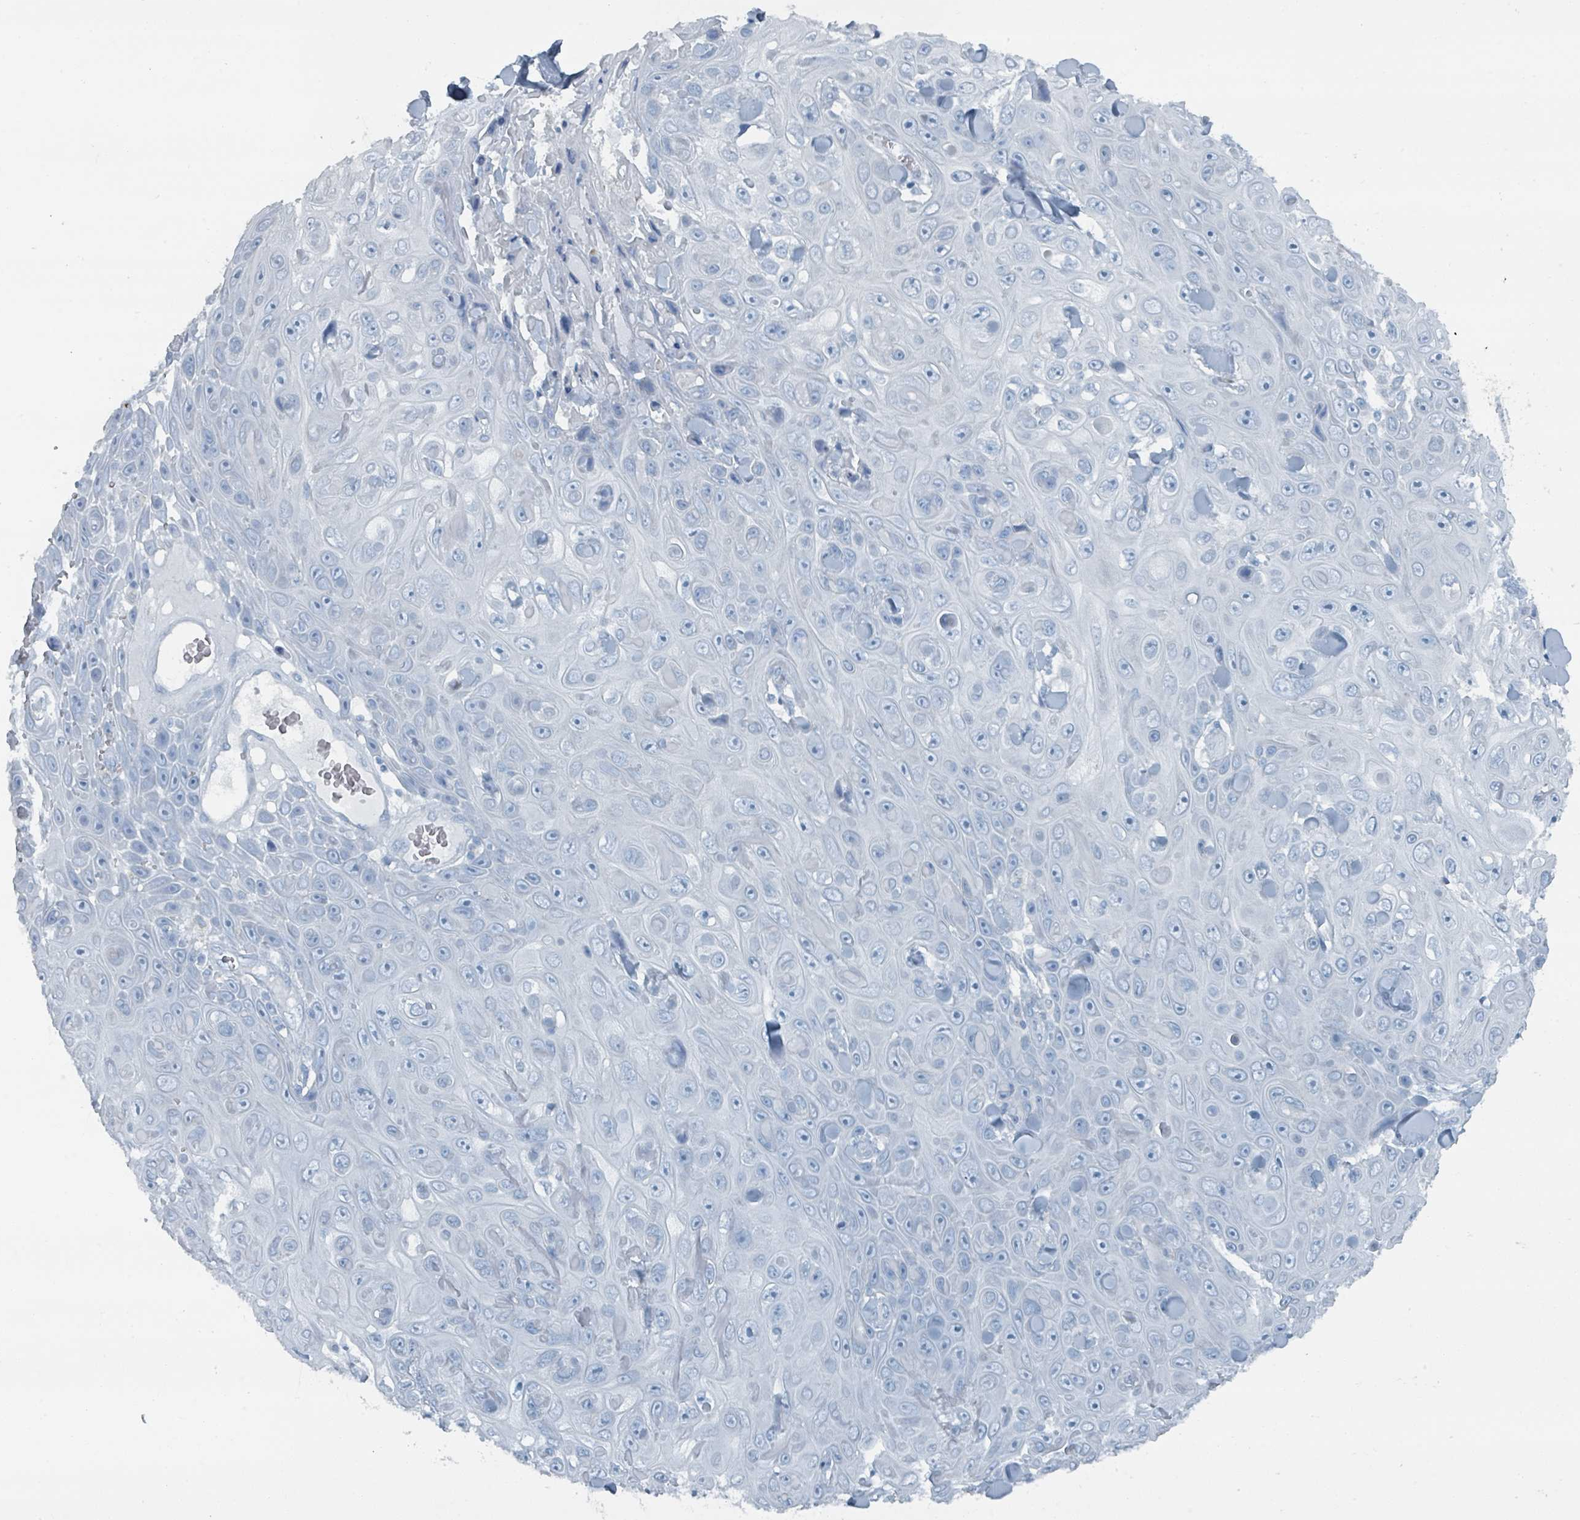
{"staining": {"intensity": "negative", "quantity": "none", "location": "none"}, "tissue": "skin cancer", "cell_type": "Tumor cells", "image_type": "cancer", "snomed": [{"axis": "morphology", "description": "Squamous cell carcinoma, NOS"}, {"axis": "topography", "description": "Skin"}], "caption": "Skin squamous cell carcinoma was stained to show a protein in brown. There is no significant expression in tumor cells. (DAB (3,3'-diaminobenzidine) immunohistochemistry (IHC), high magnification).", "gene": "GAMT", "patient": {"sex": "male", "age": 82}}